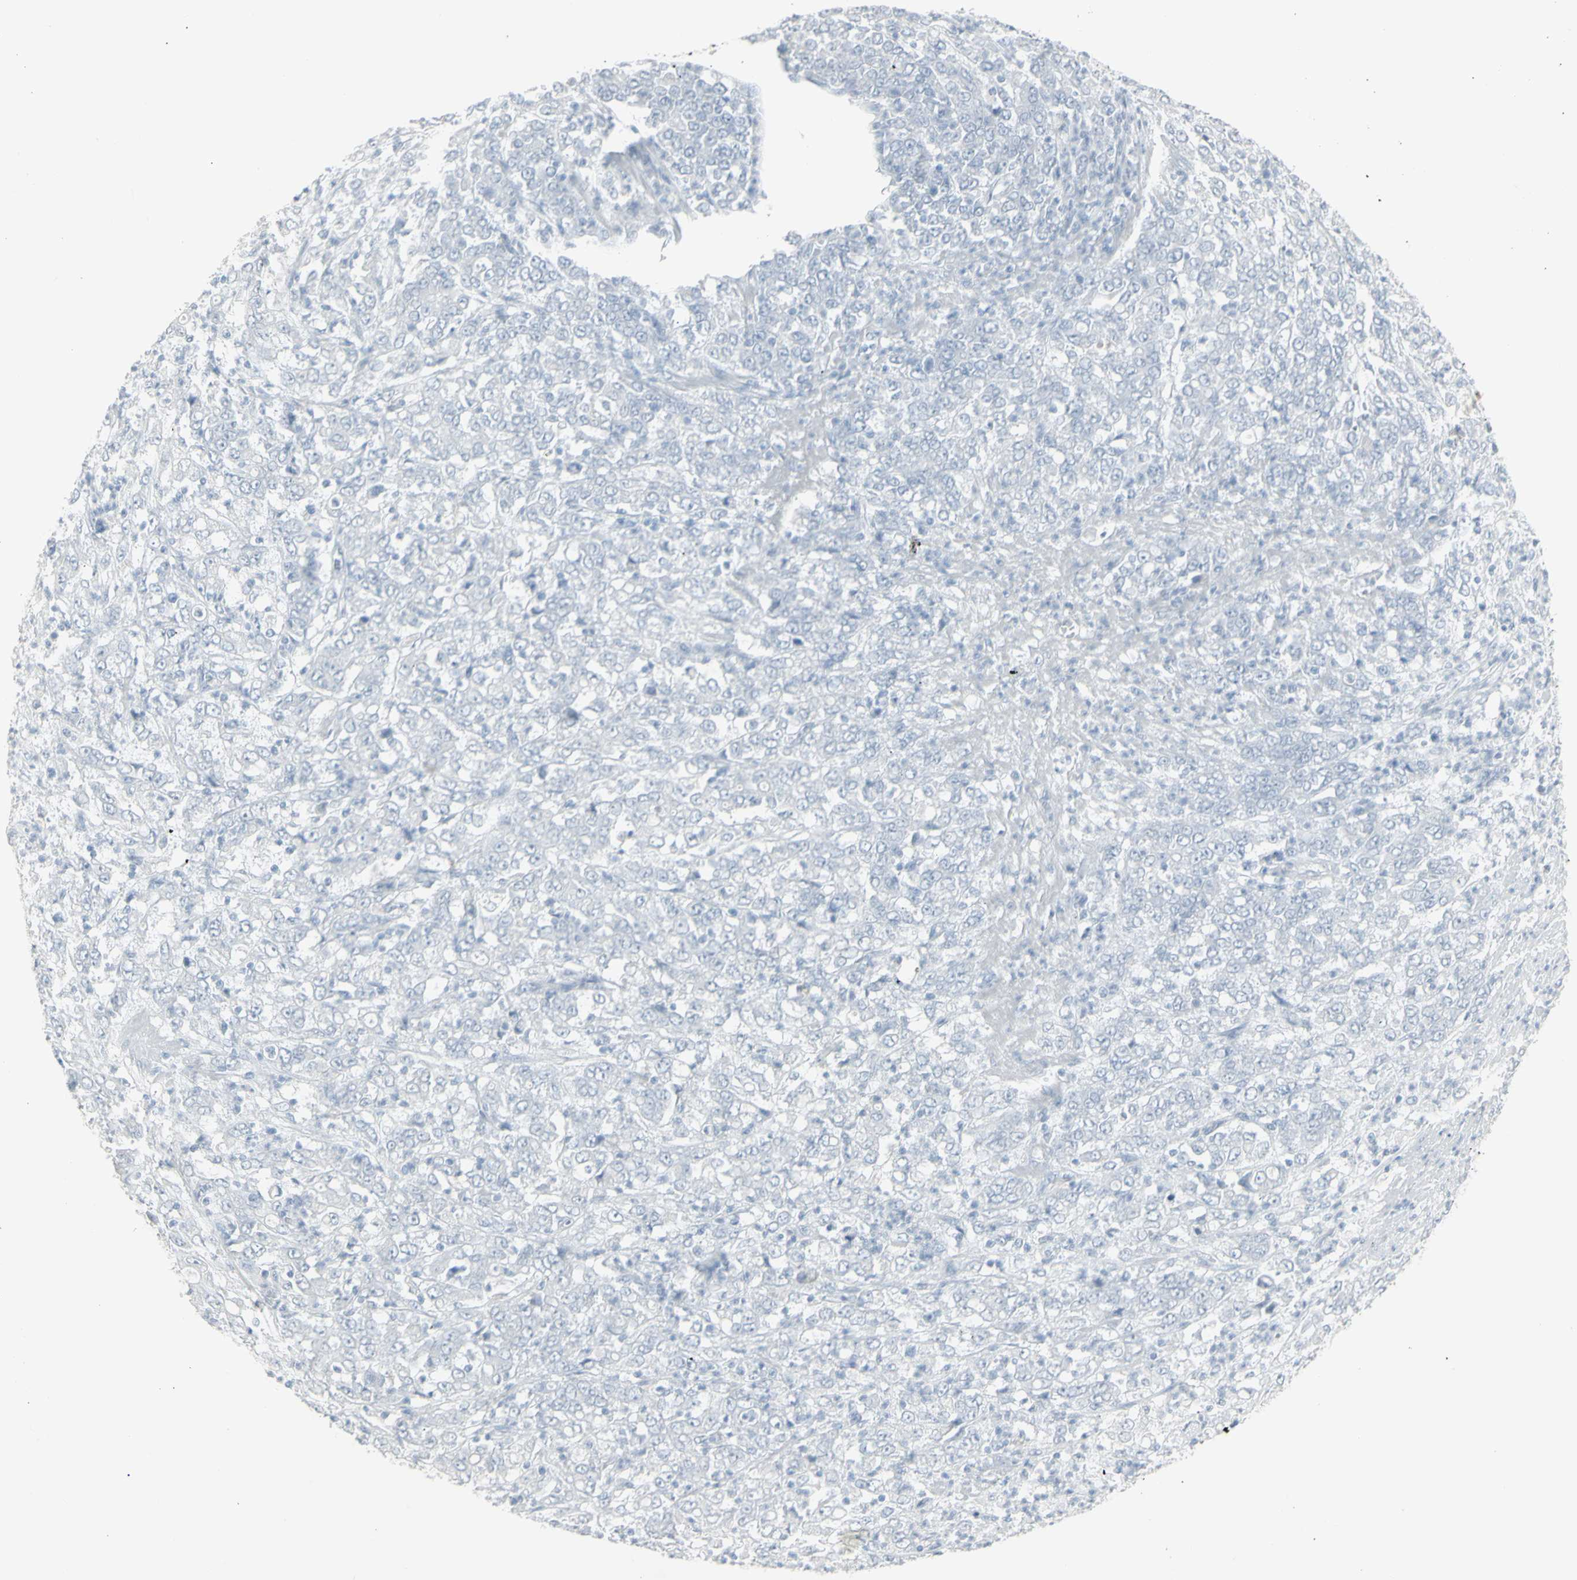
{"staining": {"intensity": "negative", "quantity": "none", "location": "none"}, "tissue": "stomach cancer", "cell_type": "Tumor cells", "image_type": "cancer", "snomed": [{"axis": "morphology", "description": "Adenocarcinoma, NOS"}, {"axis": "topography", "description": "Stomach, lower"}], "caption": "IHC micrograph of neoplastic tissue: stomach adenocarcinoma stained with DAB (3,3'-diaminobenzidine) reveals no significant protein expression in tumor cells. (Stains: DAB immunohistochemistry with hematoxylin counter stain, Microscopy: brightfield microscopy at high magnification).", "gene": "YBX2", "patient": {"sex": "female", "age": 71}}